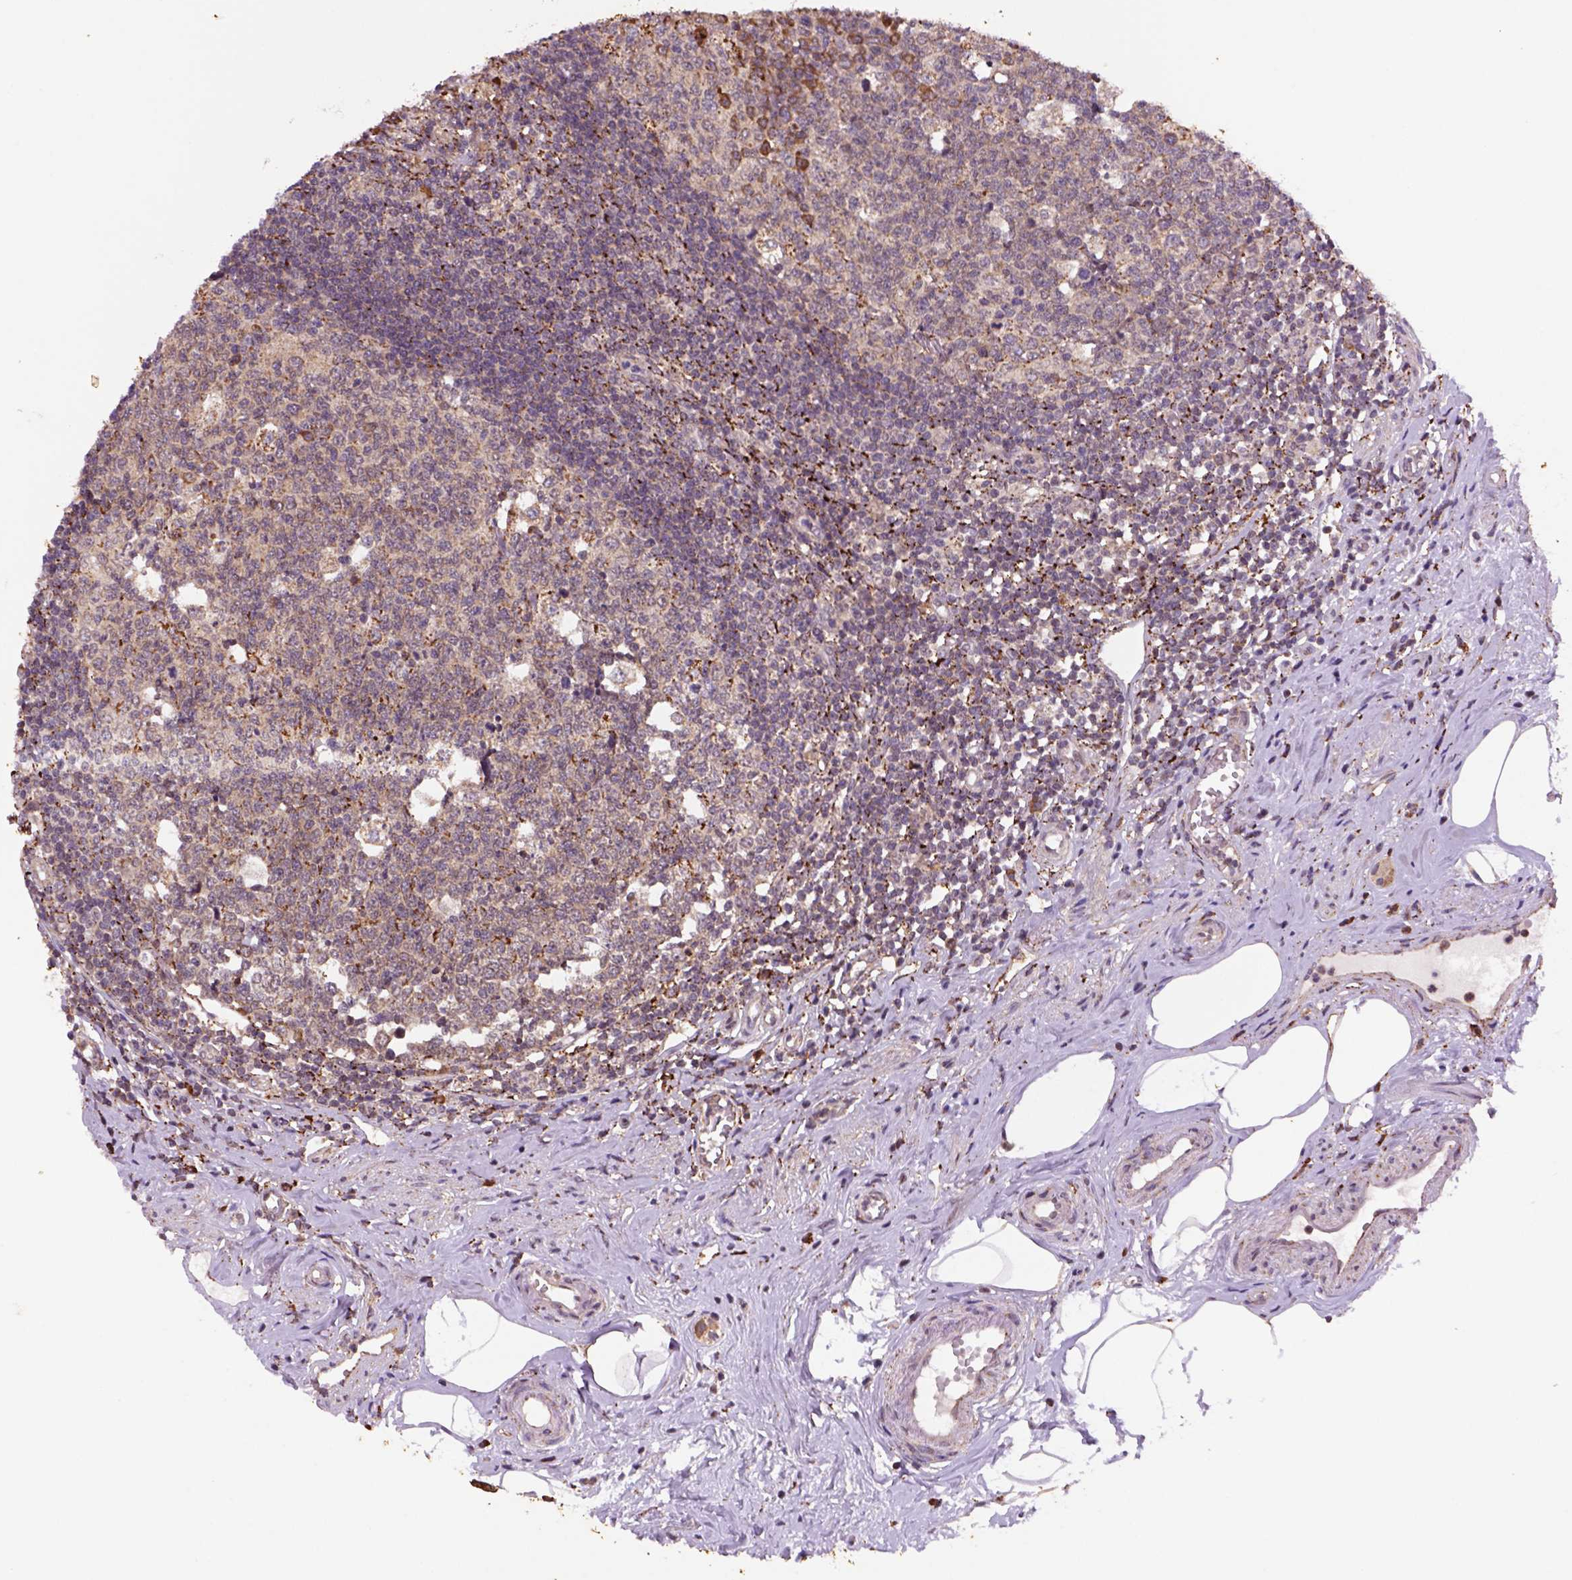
{"staining": {"intensity": "moderate", "quantity": ">75%", "location": "cytoplasmic/membranous"}, "tissue": "appendix", "cell_type": "Glandular cells", "image_type": "normal", "snomed": [{"axis": "morphology", "description": "Normal tissue, NOS"}, {"axis": "morphology", "description": "Carcinoma, endometroid"}, {"axis": "topography", "description": "Appendix"}, {"axis": "topography", "description": "Colon"}], "caption": "Brown immunohistochemical staining in unremarkable appendix shows moderate cytoplasmic/membranous staining in about >75% of glandular cells.", "gene": "FZD7", "patient": {"sex": "female", "age": 60}}